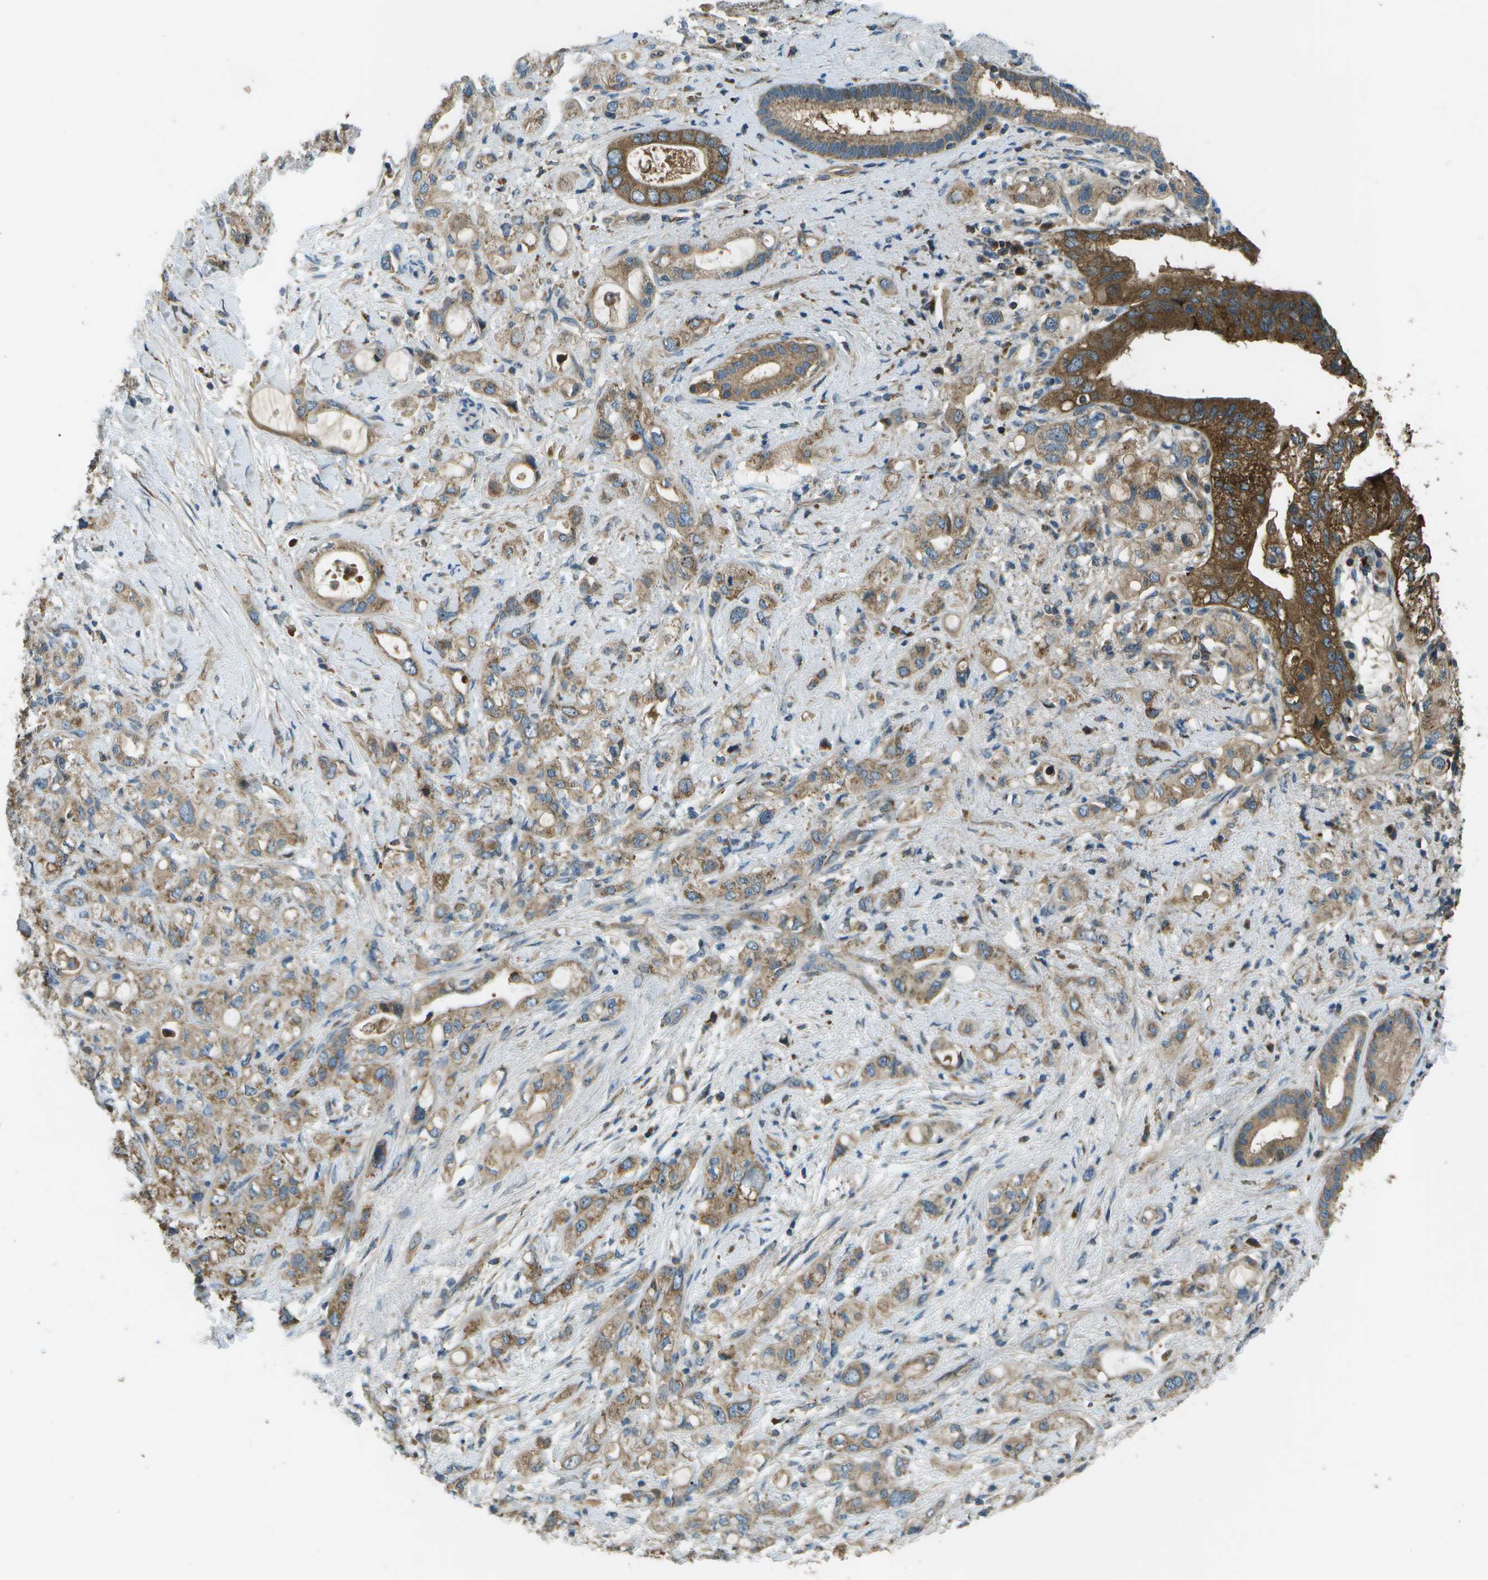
{"staining": {"intensity": "moderate", "quantity": ">75%", "location": "cytoplasmic/membranous"}, "tissue": "pancreatic cancer", "cell_type": "Tumor cells", "image_type": "cancer", "snomed": [{"axis": "morphology", "description": "Adenocarcinoma, NOS"}, {"axis": "topography", "description": "Pancreas"}], "caption": "Immunohistochemistry of human pancreatic adenocarcinoma reveals medium levels of moderate cytoplasmic/membranous expression in approximately >75% of tumor cells.", "gene": "PXYLP1", "patient": {"sex": "female", "age": 56}}